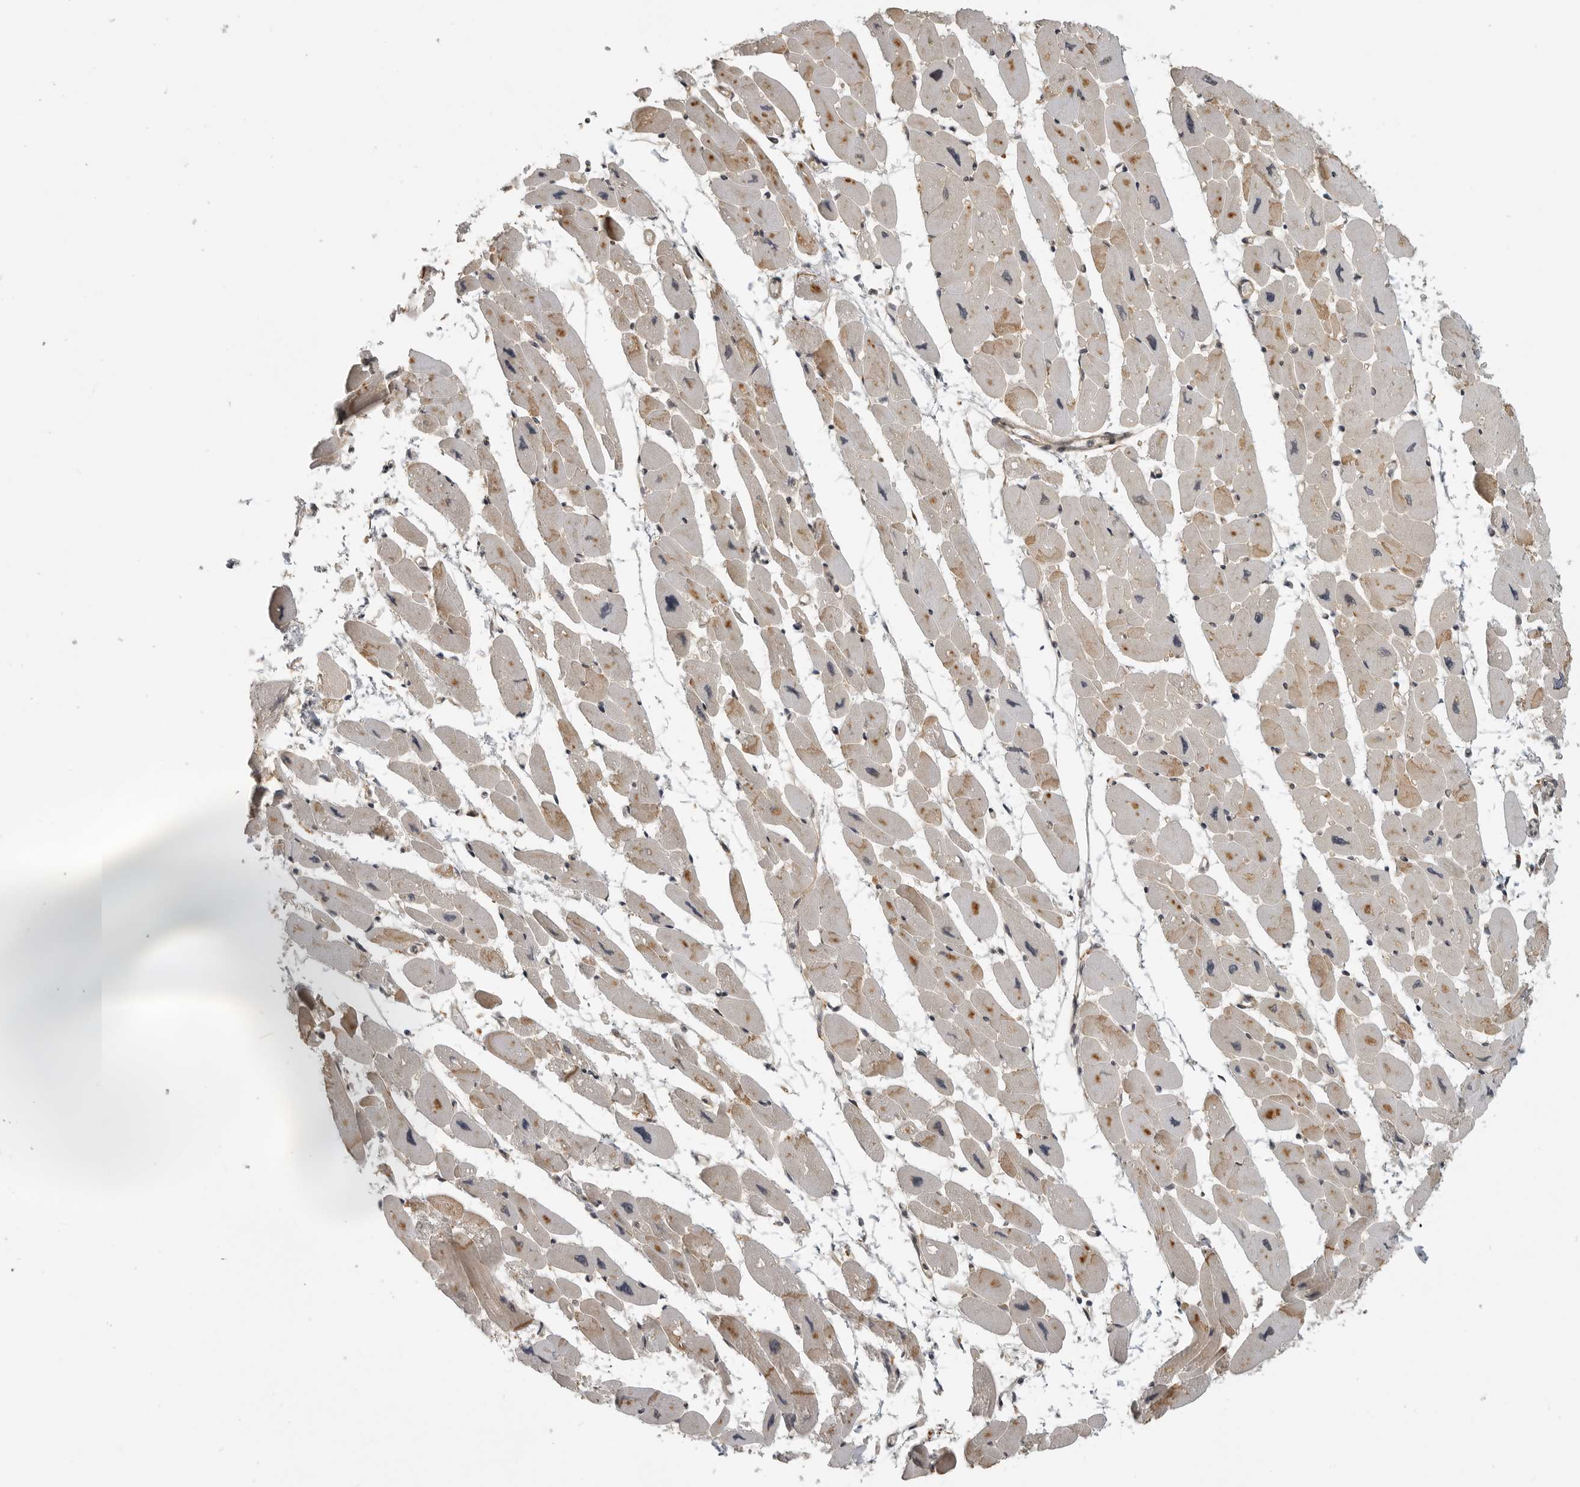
{"staining": {"intensity": "moderate", "quantity": "25%-75%", "location": "cytoplasmic/membranous"}, "tissue": "heart muscle", "cell_type": "Cardiomyocytes", "image_type": "normal", "snomed": [{"axis": "morphology", "description": "Normal tissue, NOS"}, {"axis": "topography", "description": "Heart"}], "caption": "Protein staining exhibits moderate cytoplasmic/membranous positivity in approximately 25%-75% of cardiomyocytes in unremarkable heart muscle.", "gene": "CUEDC1", "patient": {"sex": "female", "age": 54}}